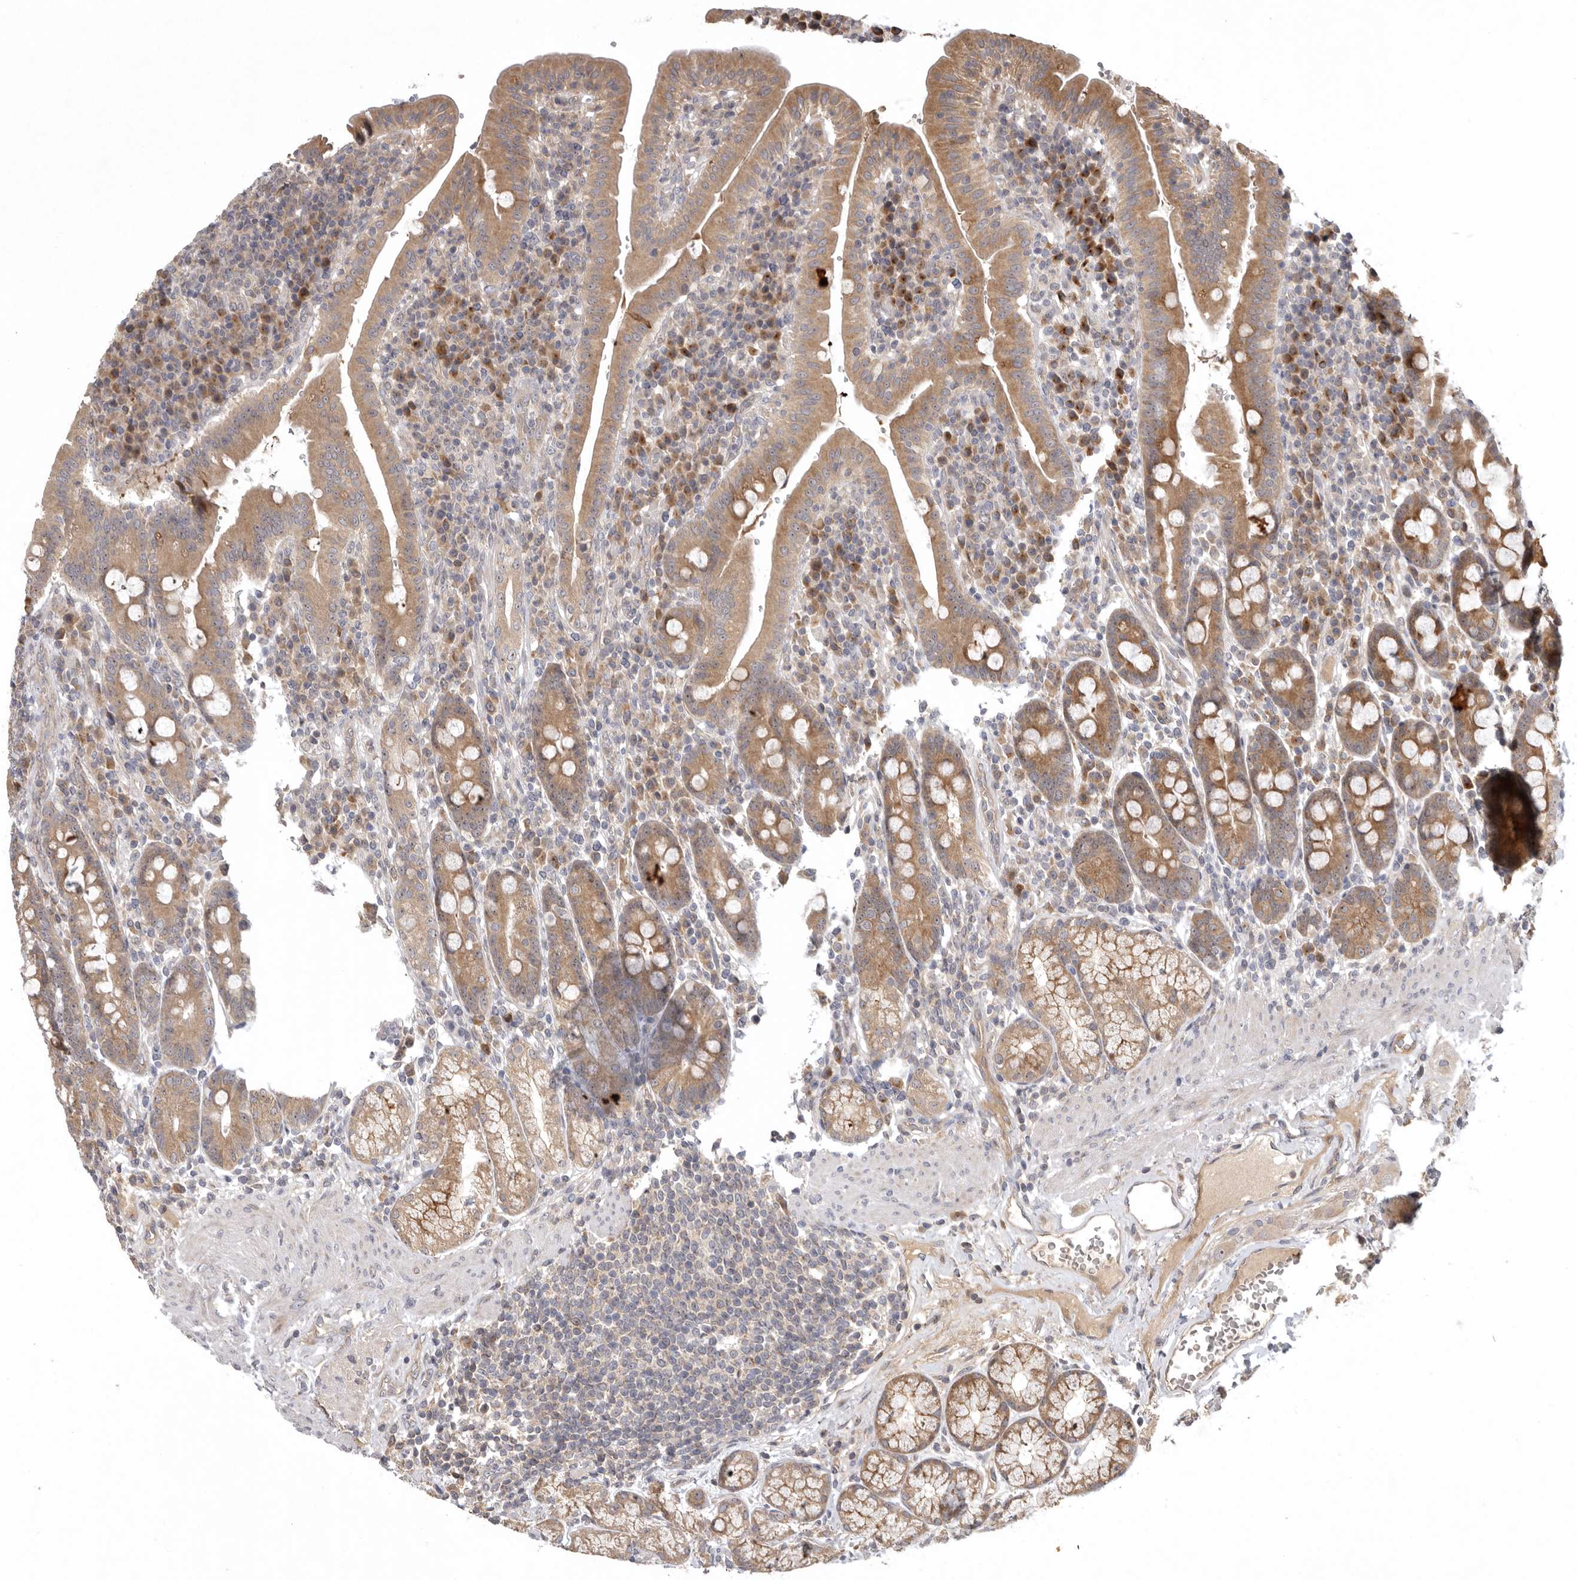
{"staining": {"intensity": "strong", "quantity": "25%-75%", "location": "cytoplasmic/membranous"}, "tissue": "duodenum", "cell_type": "Glandular cells", "image_type": "normal", "snomed": [{"axis": "morphology", "description": "Normal tissue, NOS"}, {"axis": "morphology", "description": "Adenocarcinoma, NOS"}, {"axis": "topography", "description": "Pancreas"}, {"axis": "topography", "description": "Duodenum"}], "caption": "Protein positivity by immunohistochemistry (IHC) demonstrates strong cytoplasmic/membranous expression in approximately 25%-75% of glandular cells in benign duodenum. (Stains: DAB (3,3'-diaminobenzidine) in brown, nuclei in blue, Microscopy: brightfield microscopy at high magnification).", "gene": "KIF2B", "patient": {"sex": "male", "age": 50}}